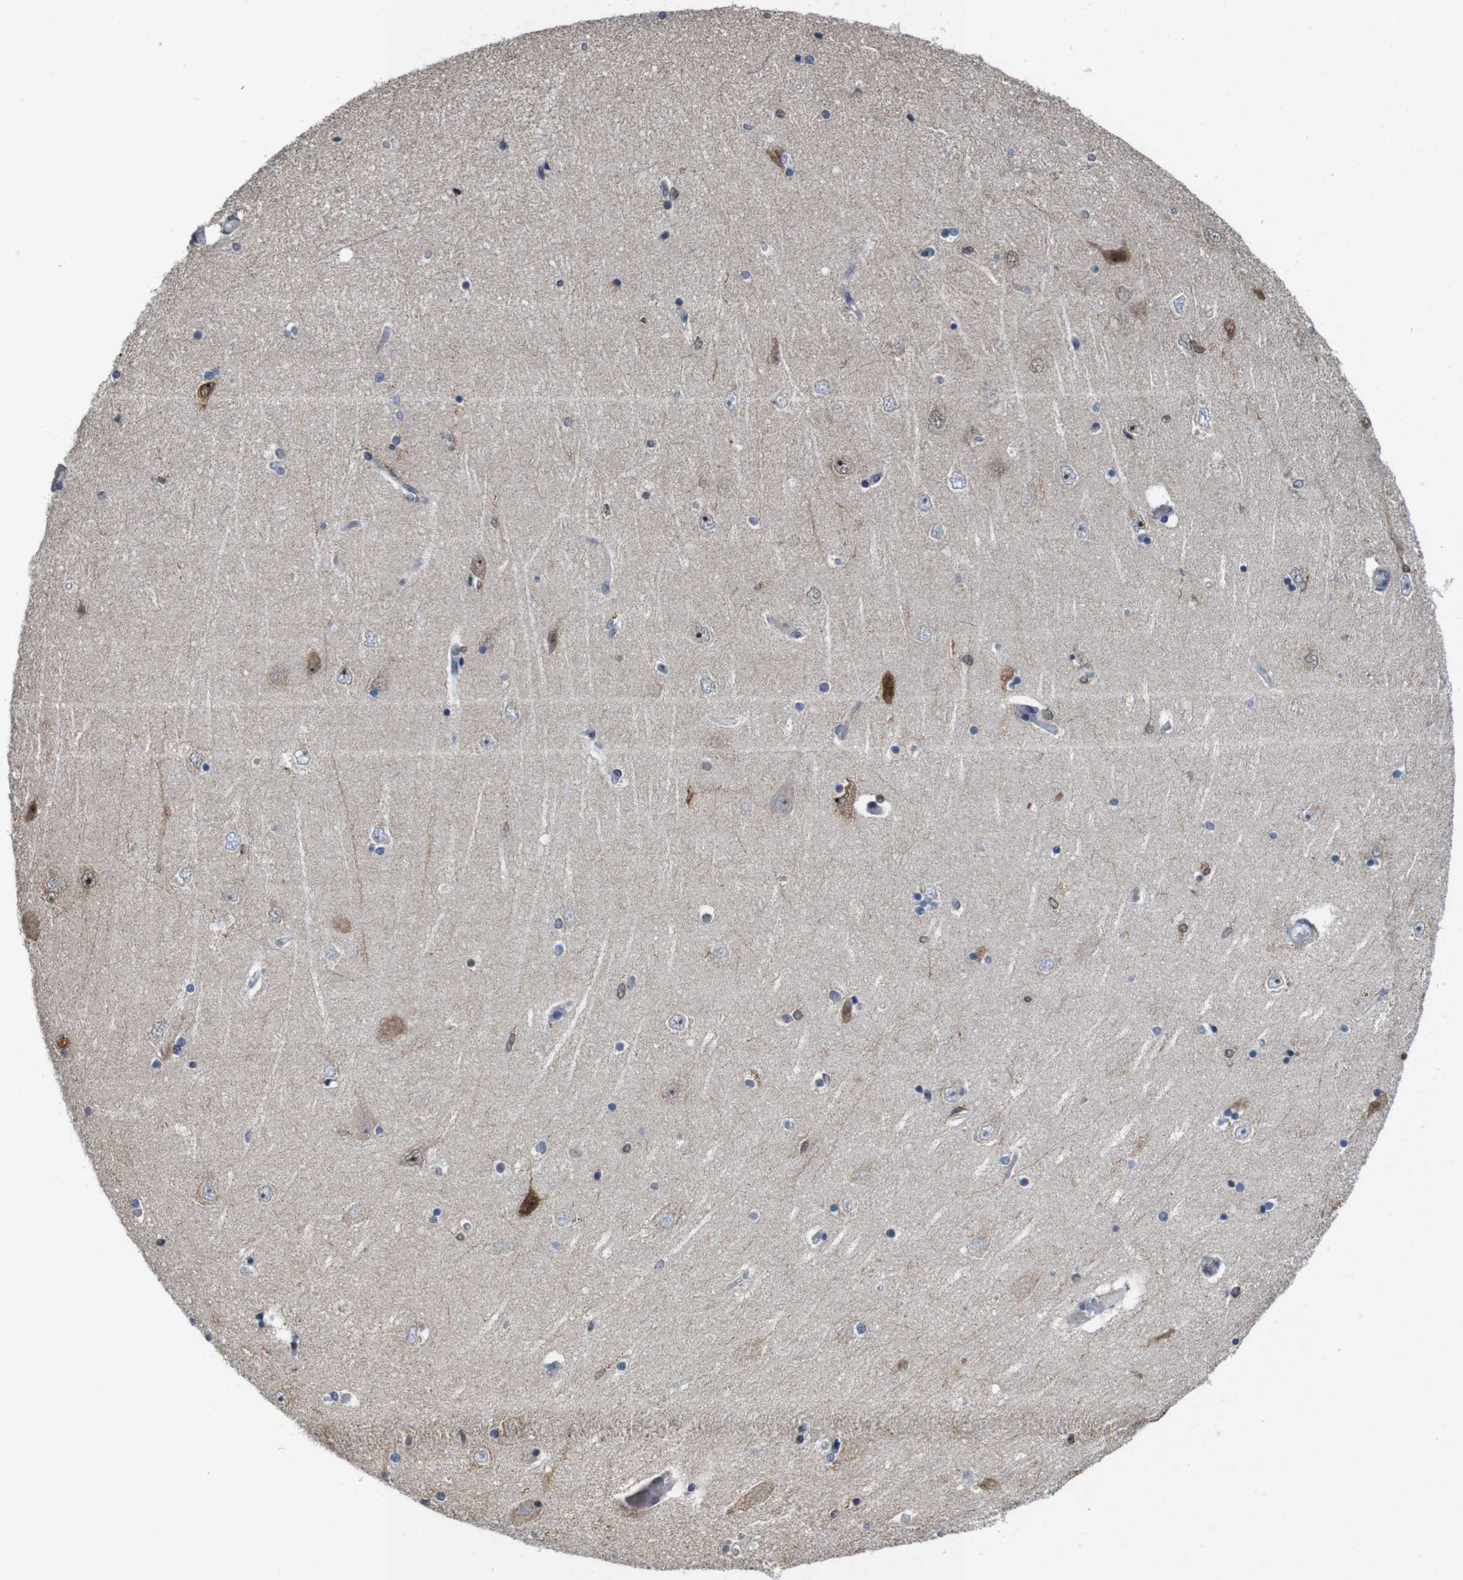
{"staining": {"intensity": "weak", "quantity": "<25%", "location": "nuclear"}, "tissue": "hippocampus", "cell_type": "Glial cells", "image_type": "normal", "snomed": [{"axis": "morphology", "description": "Normal tissue, NOS"}, {"axis": "topography", "description": "Hippocampus"}], "caption": "The immunohistochemistry micrograph has no significant positivity in glial cells of hippocampus.", "gene": "PNMA8A", "patient": {"sex": "female", "age": 54}}